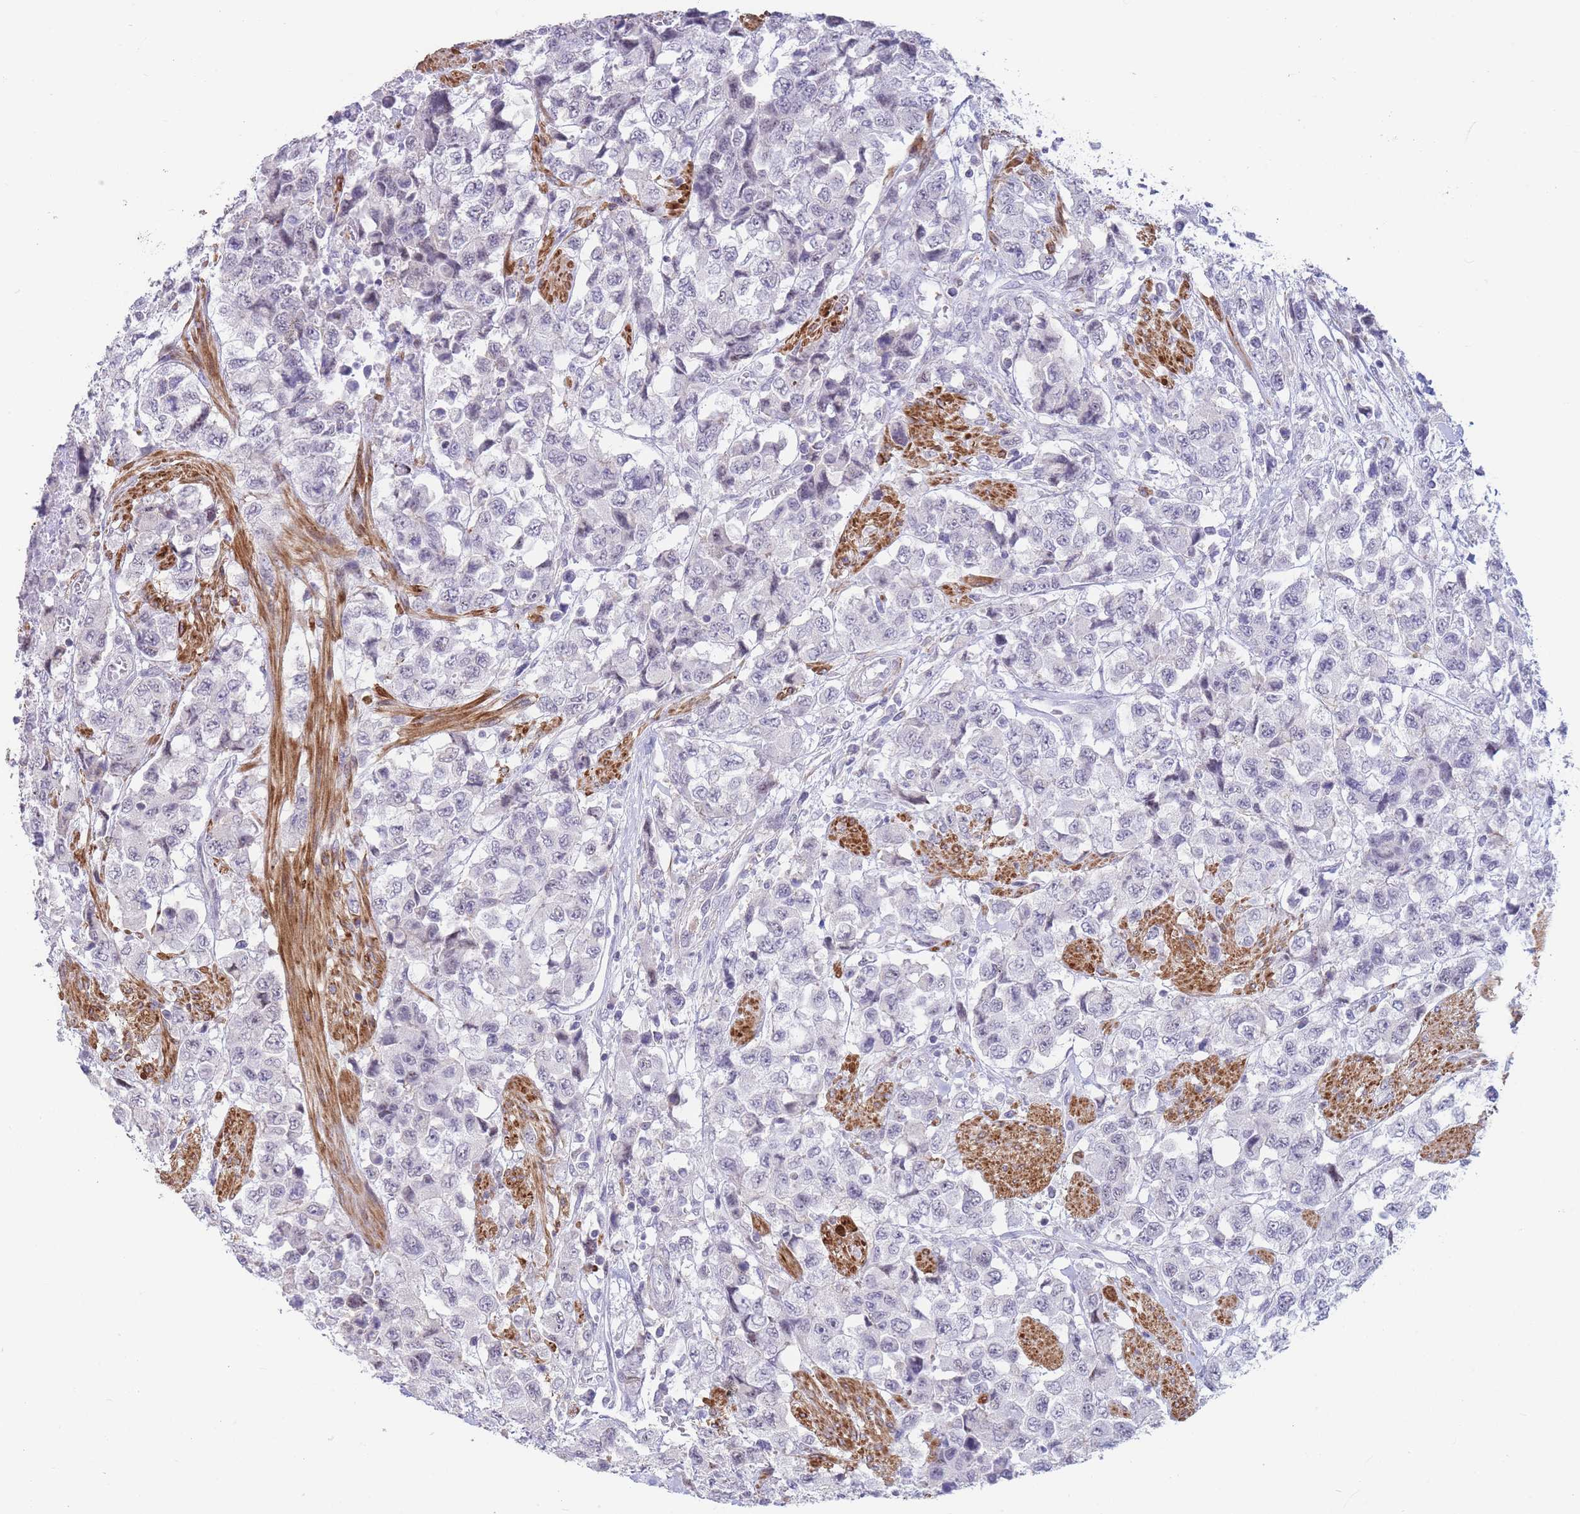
{"staining": {"intensity": "negative", "quantity": "none", "location": "none"}, "tissue": "urothelial cancer", "cell_type": "Tumor cells", "image_type": "cancer", "snomed": [{"axis": "morphology", "description": "Urothelial carcinoma, High grade"}, {"axis": "topography", "description": "Urinary bladder"}], "caption": "High magnification brightfield microscopy of urothelial cancer stained with DAB (brown) and counterstained with hematoxylin (blue): tumor cells show no significant positivity.", "gene": "ASAP3", "patient": {"sex": "female", "age": 78}}